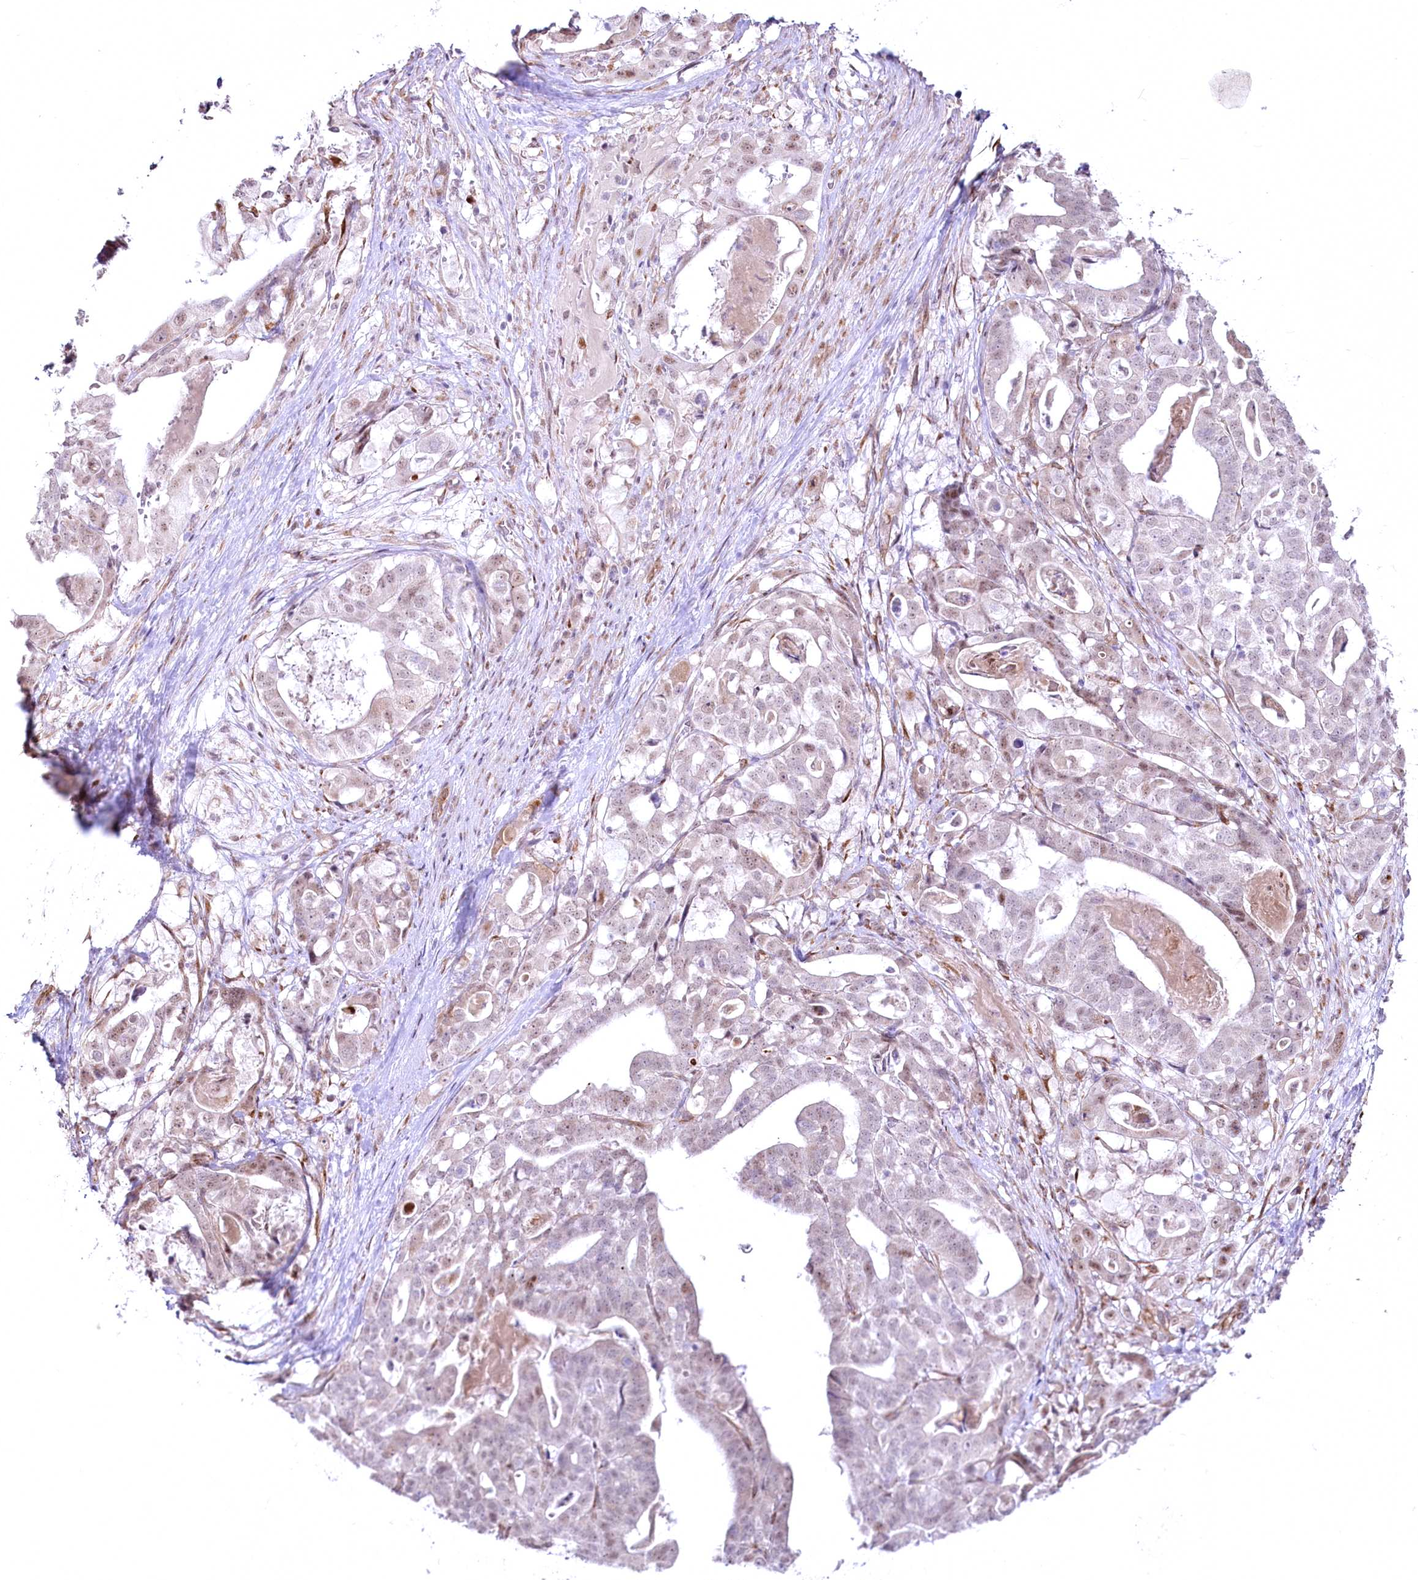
{"staining": {"intensity": "weak", "quantity": "<25%", "location": "nuclear"}, "tissue": "stomach cancer", "cell_type": "Tumor cells", "image_type": "cancer", "snomed": [{"axis": "morphology", "description": "Adenocarcinoma, NOS"}, {"axis": "topography", "description": "Stomach"}], "caption": "IHC micrograph of neoplastic tissue: human stomach adenocarcinoma stained with DAB (3,3'-diaminobenzidine) shows no significant protein expression in tumor cells.", "gene": "YBX3", "patient": {"sex": "male", "age": 48}}